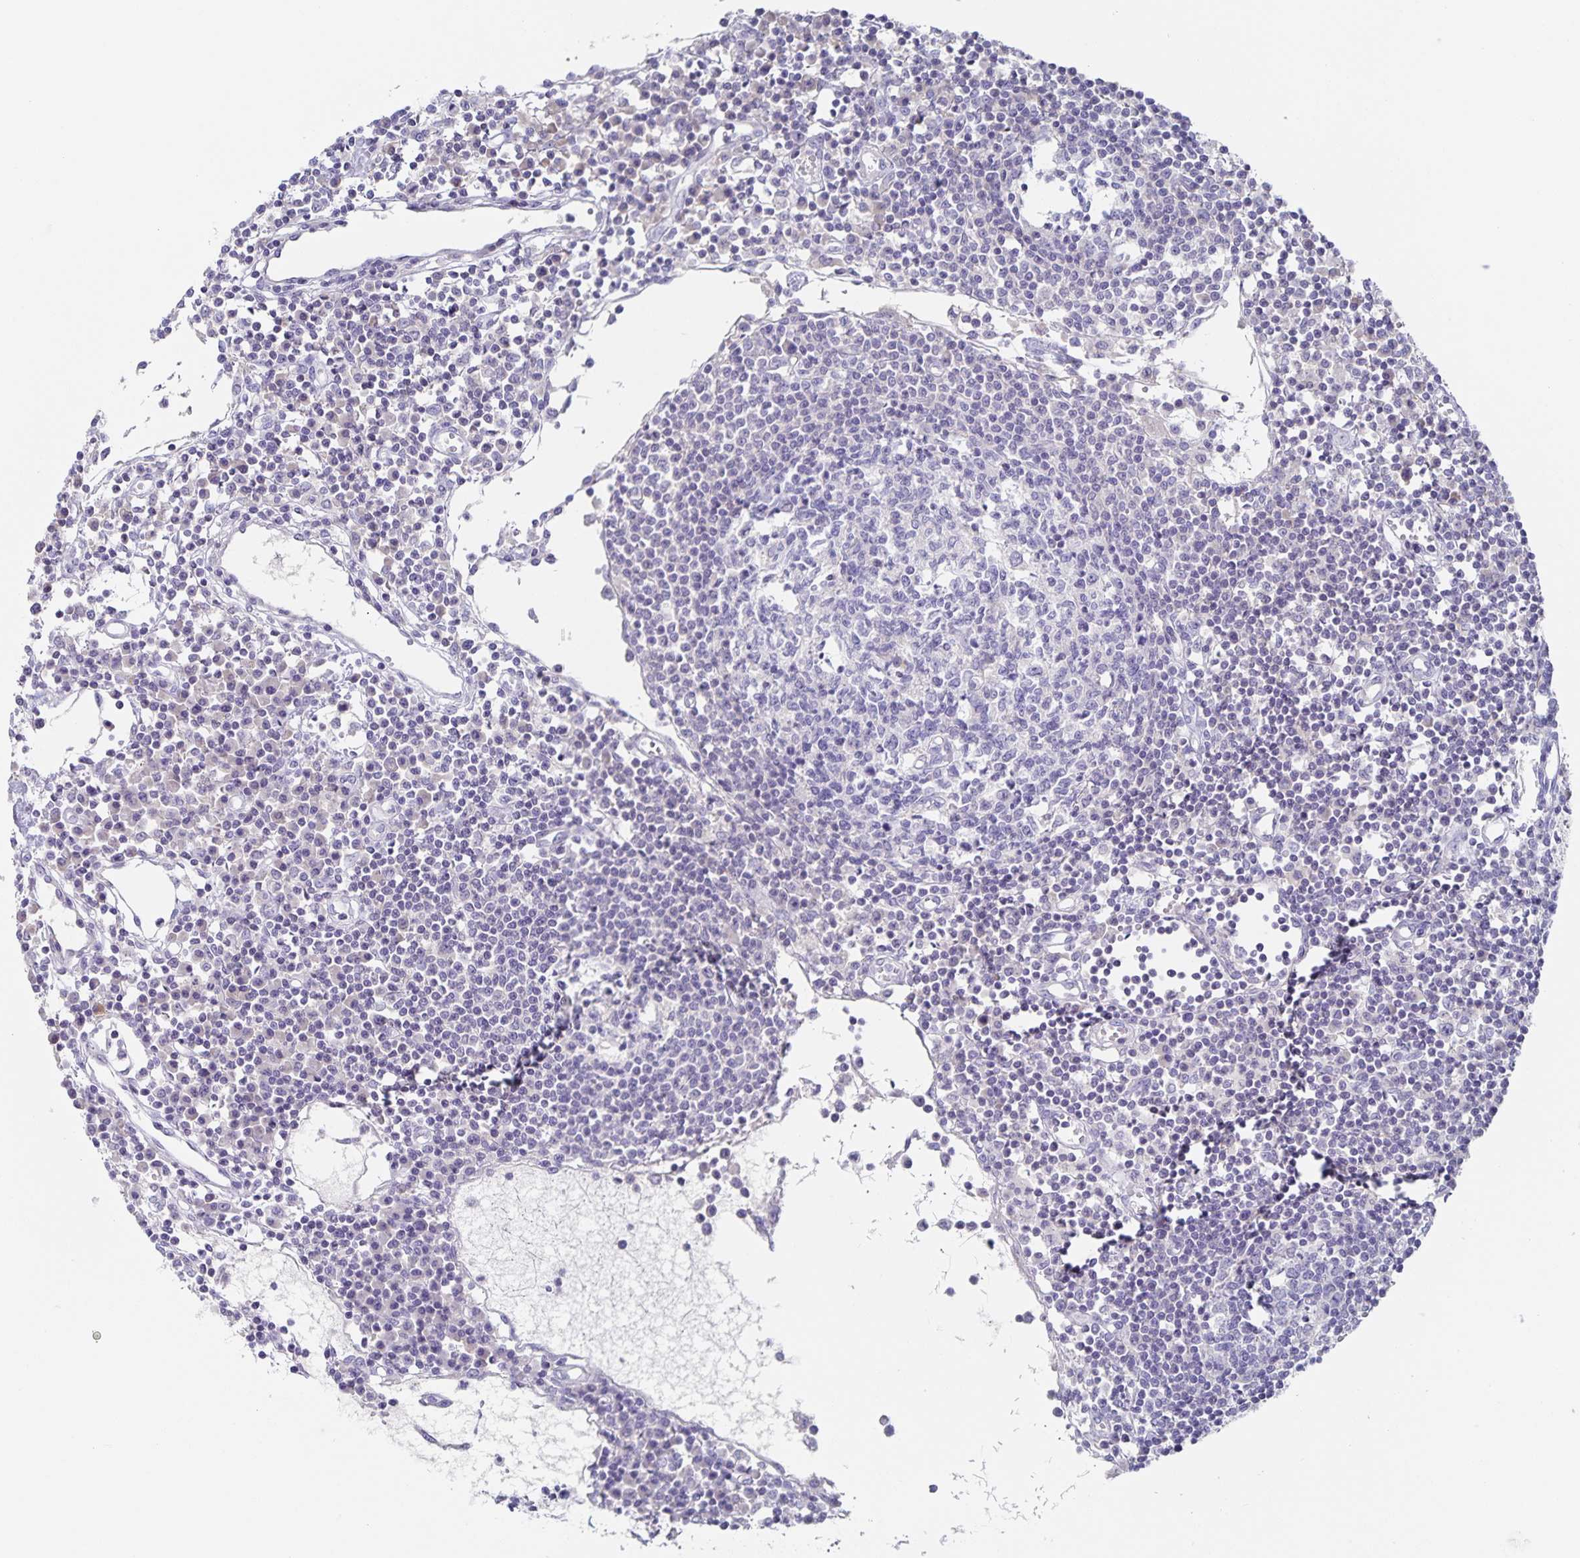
{"staining": {"intensity": "negative", "quantity": "none", "location": "none"}, "tissue": "lymph node", "cell_type": "Germinal center cells", "image_type": "normal", "snomed": [{"axis": "morphology", "description": "Normal tissue, NOS"}, {"axis": "topography", "description": "Lymph node"}], "caption": "Germinal center cells are negative for brown protein staining in benign lymph node. The staining is performed using DAB brown chromogen with nuclei counter-stained in using hematoxylin.", "gene": "RPL36A", "patient": {"sex": "female", "age": 78}}